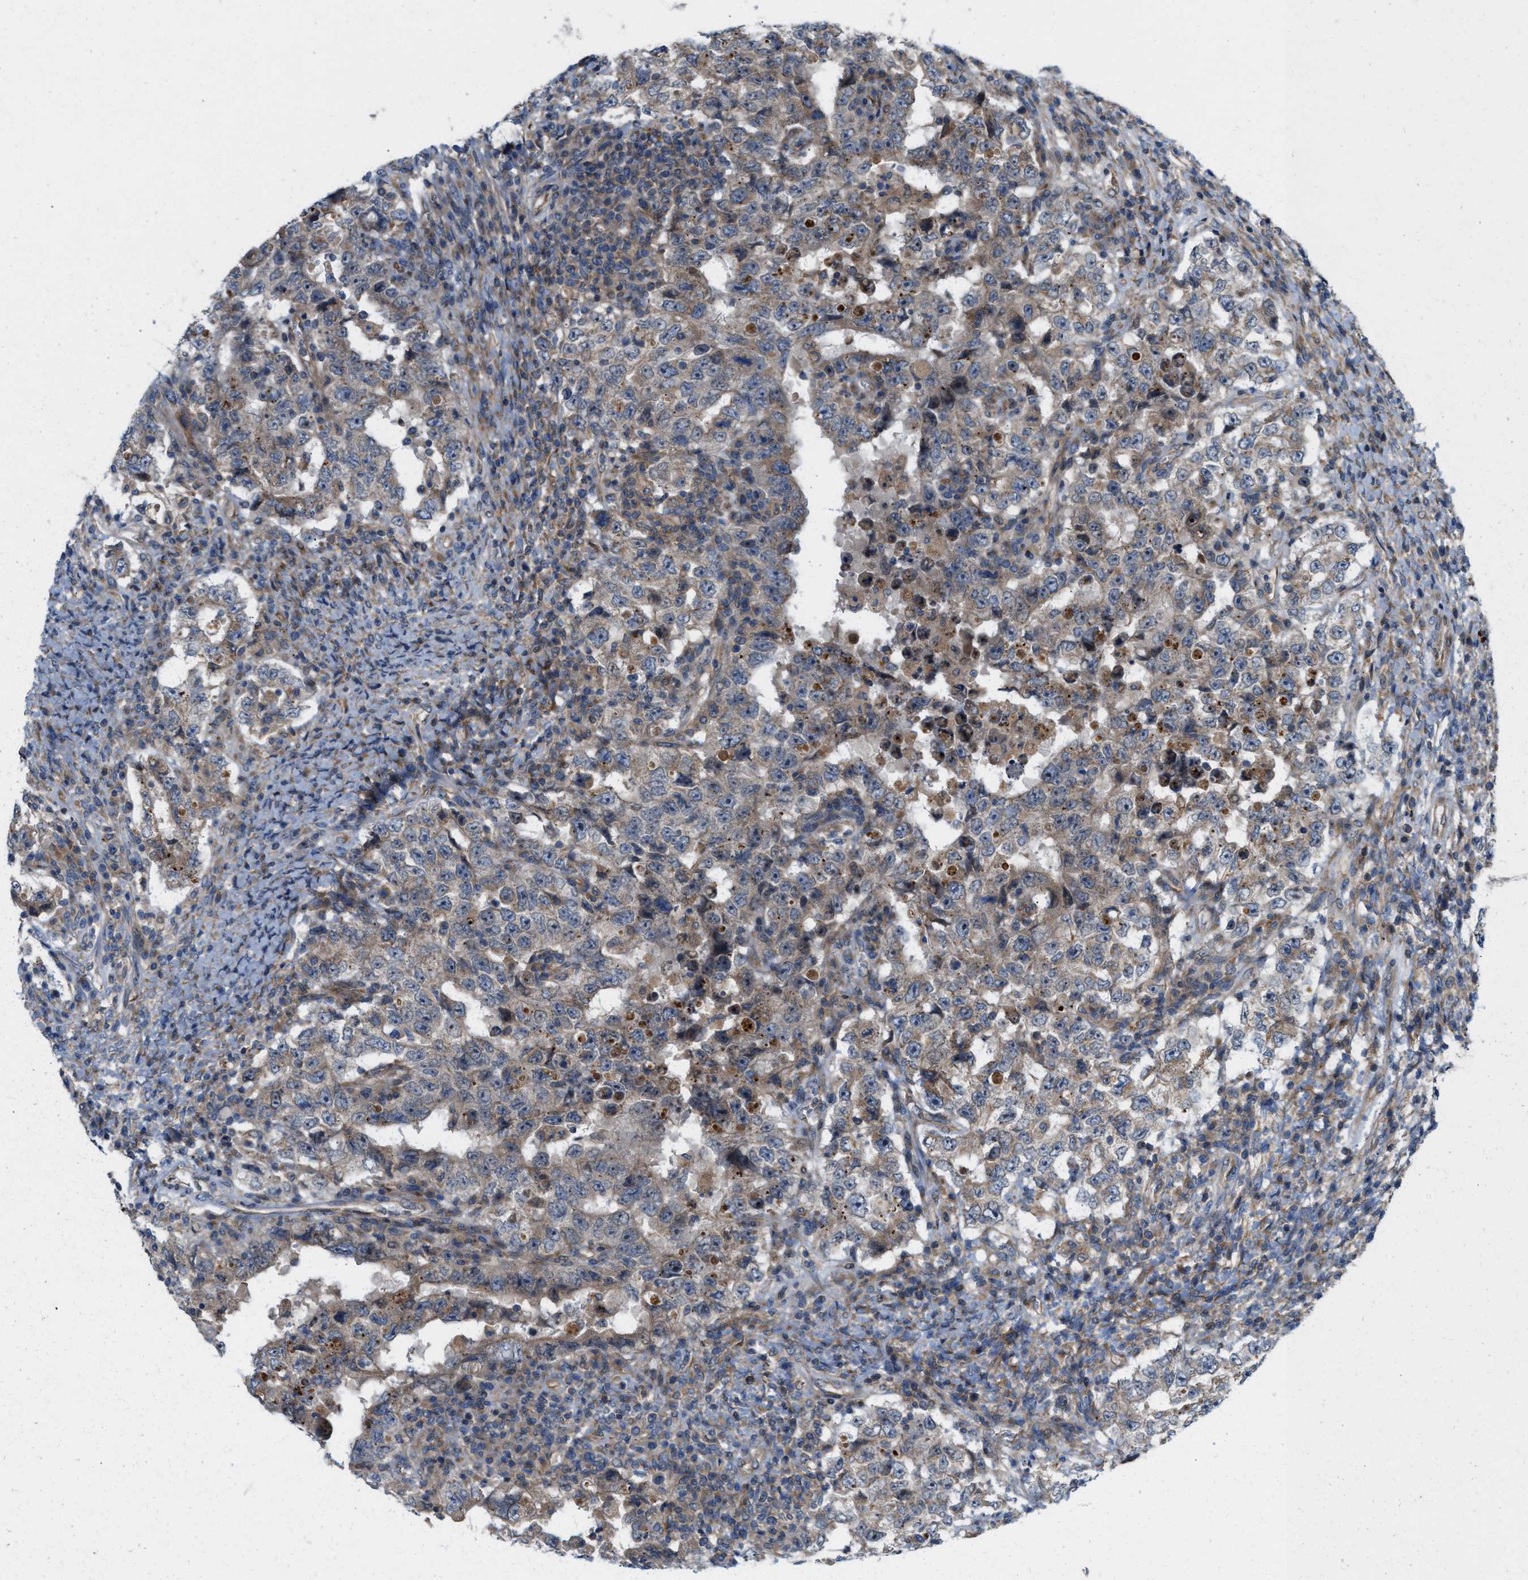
{"staining": {"intensity": "weak", "quantity": ">75%", "location": "cytoplasmic/membranous,nuclear"}, "tissue": "testis cancer", "cell_type": "Tumor cells", "image_type": "cancer", "snomed": [{"axis": "morphology", "description": "Carcinoma, Embryonal, NOS"}, {"axis": "topography", "description": "Testis"}], "caption": "Immunohistochemical staining of testis cancer shows low levels of weak cytoplasmic/membranous and nuclear expression in approximately >75% of tumor cells.", "gene": "CYB5D1", "patient": {"sex": "male", "age": 26}}